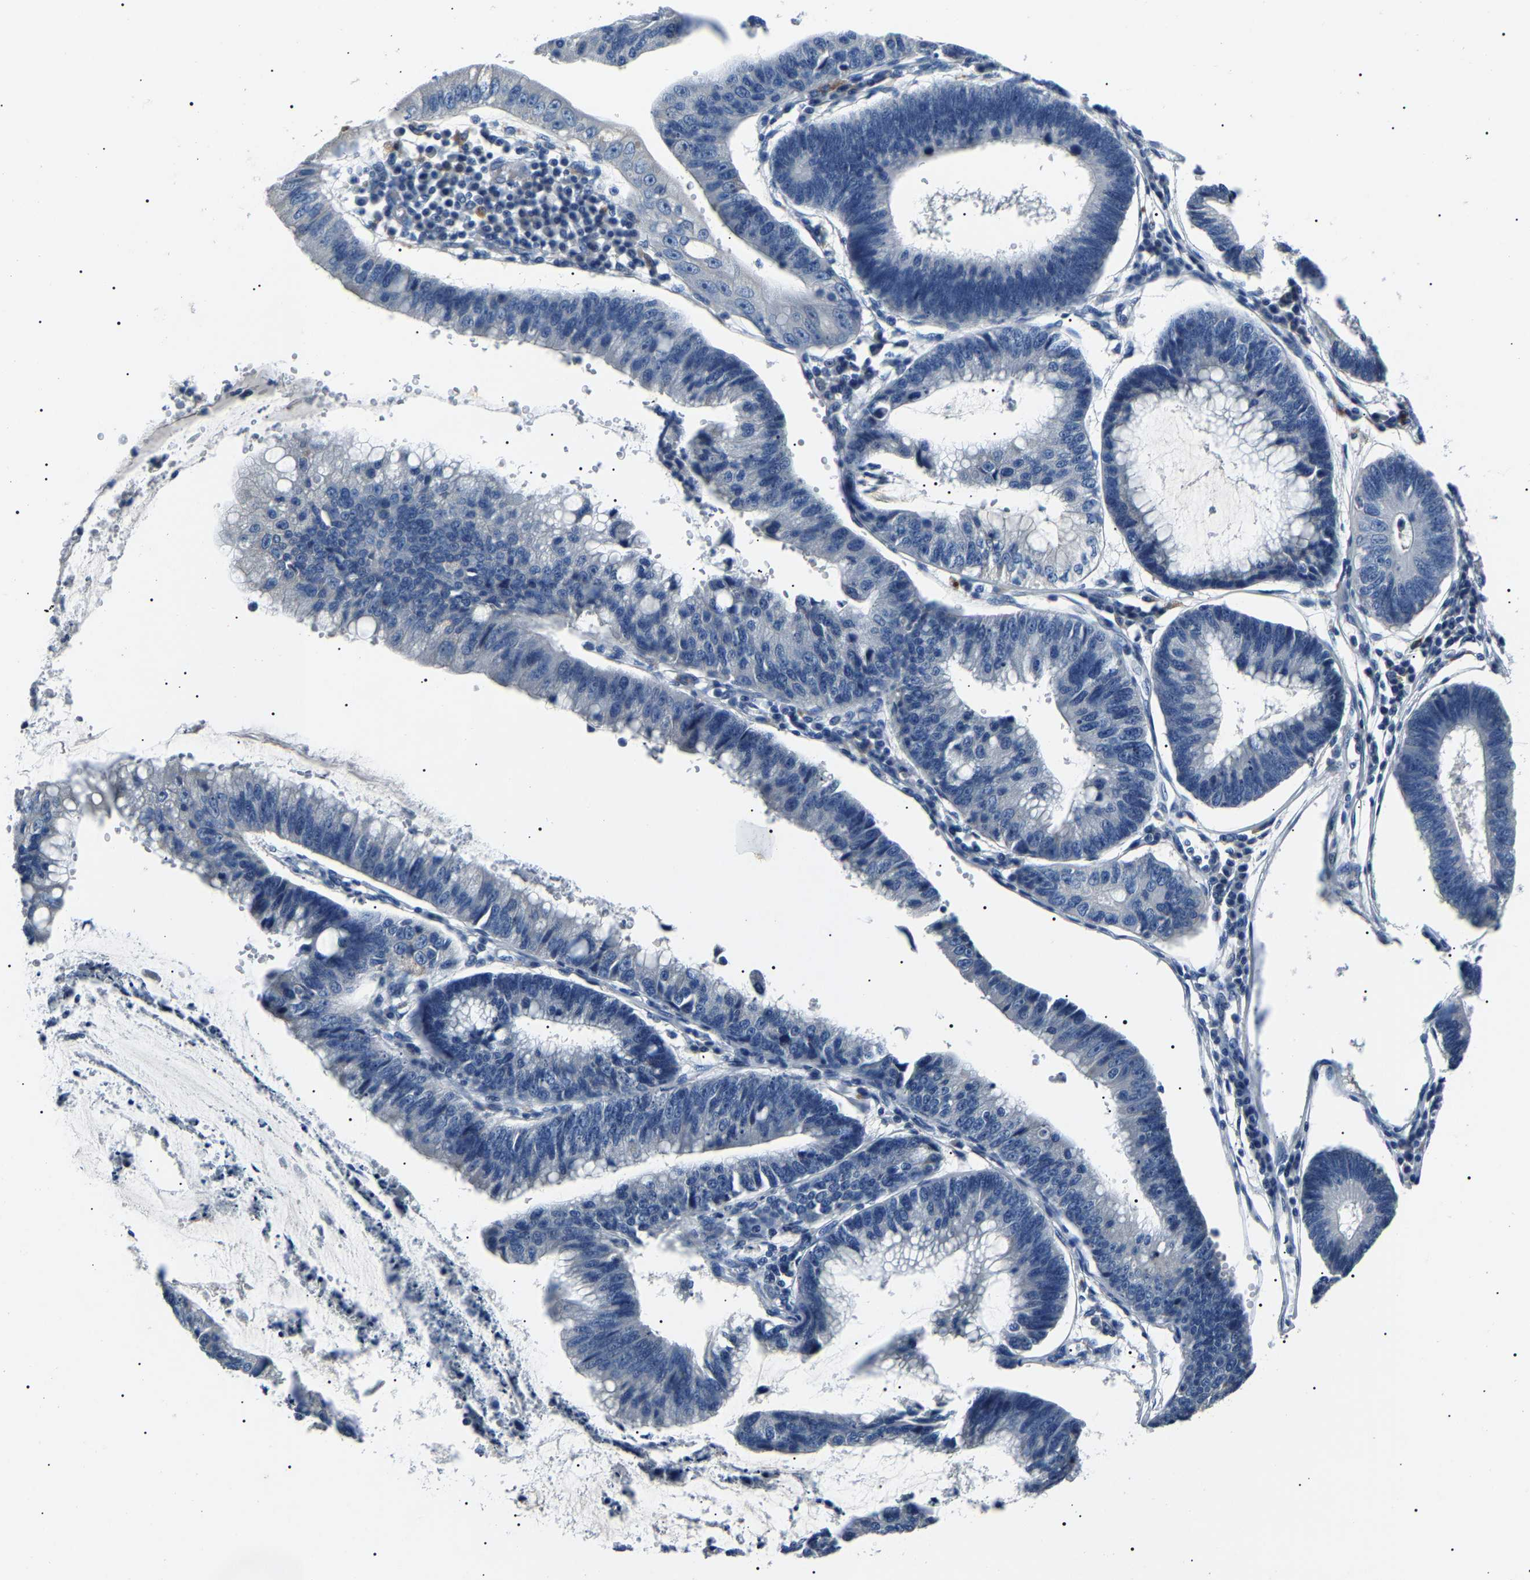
{"staining": {"intensity": "negative", "quantity": "none", "location": "none"}, "tissue": "stomach cancer", "cell_type": "Tumor cells", "image_type": "cancer", "snomed": [{"axis": "morphology", "description": "Adenocarcinoma, NOS"}, {"axis": "topography", "description": "Stomach"}], "caption": "This histopathology image is of stomach cancer (adenocarcinoma) stained with IHC to label a protein in brown with the nuclei are counter-stained blue. There is no expression in tumor cells. The staining is performed using DAB brown chromogen with nuclei counter-stained in using hematoxylin.", "gene": "KLK15", "patient": {"sex": "male", "age": 59}}